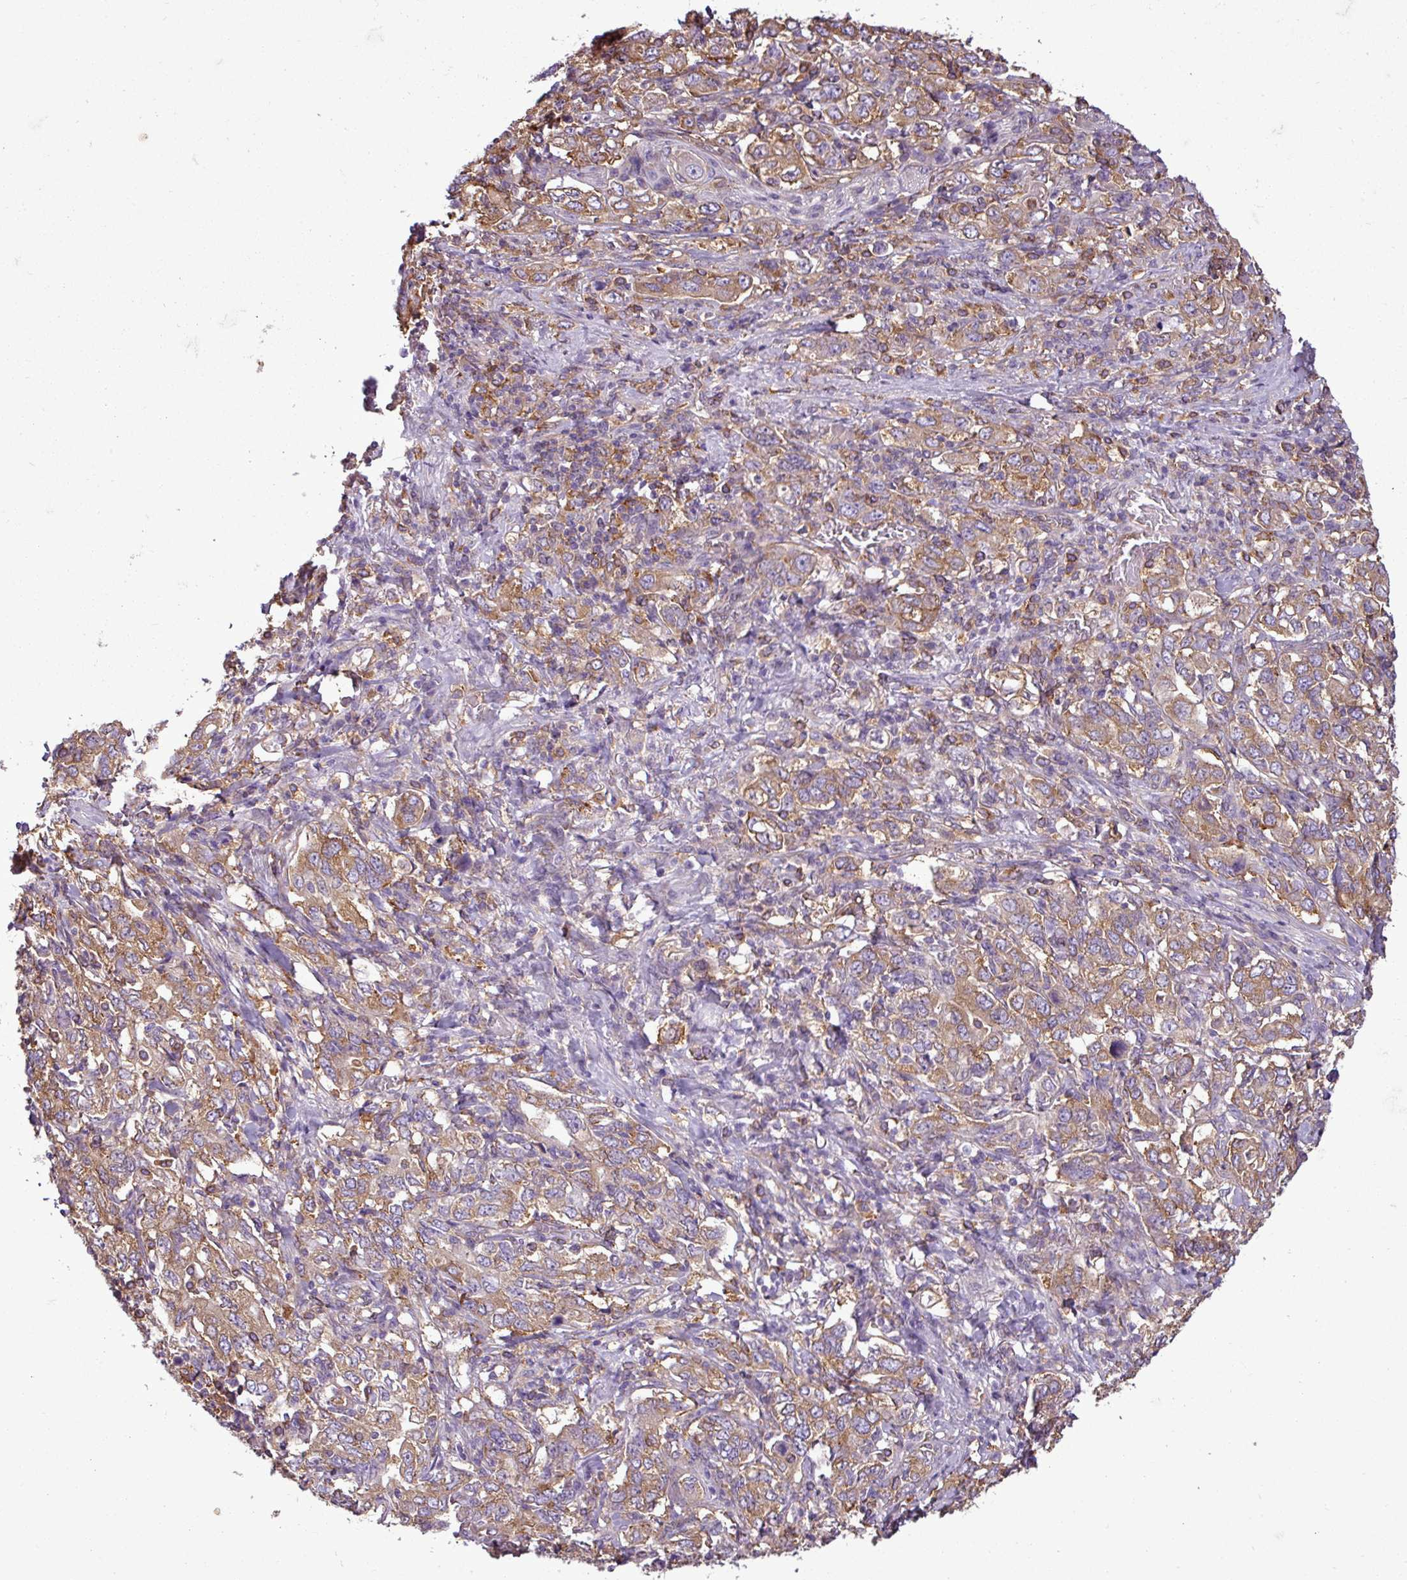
{"staining": {"intensity": "weak", "quantity": ">75%", "location": "cytoplasmic/membranous"}, "tissue": "stomach cancer", "cell_type": "Tumor cells", "image_type": "cancer", "snomed": [{"axis": "morphology", "description": "Adenocarcinoma, NOS"}, {"axis": "topography", "description": "Stomach, upper"}, {"axis": "topography", "description": "Stomach"}], "caption": "High-power microscopy captured an immunohistochemistry histopathology image of stomach adenocarcinoma, revealing weak cytoplasmic/membranous expression in about >75% of tumor cells.", "gene": "PACSIN2", "patient": {"sex": "male", "age": 62}}